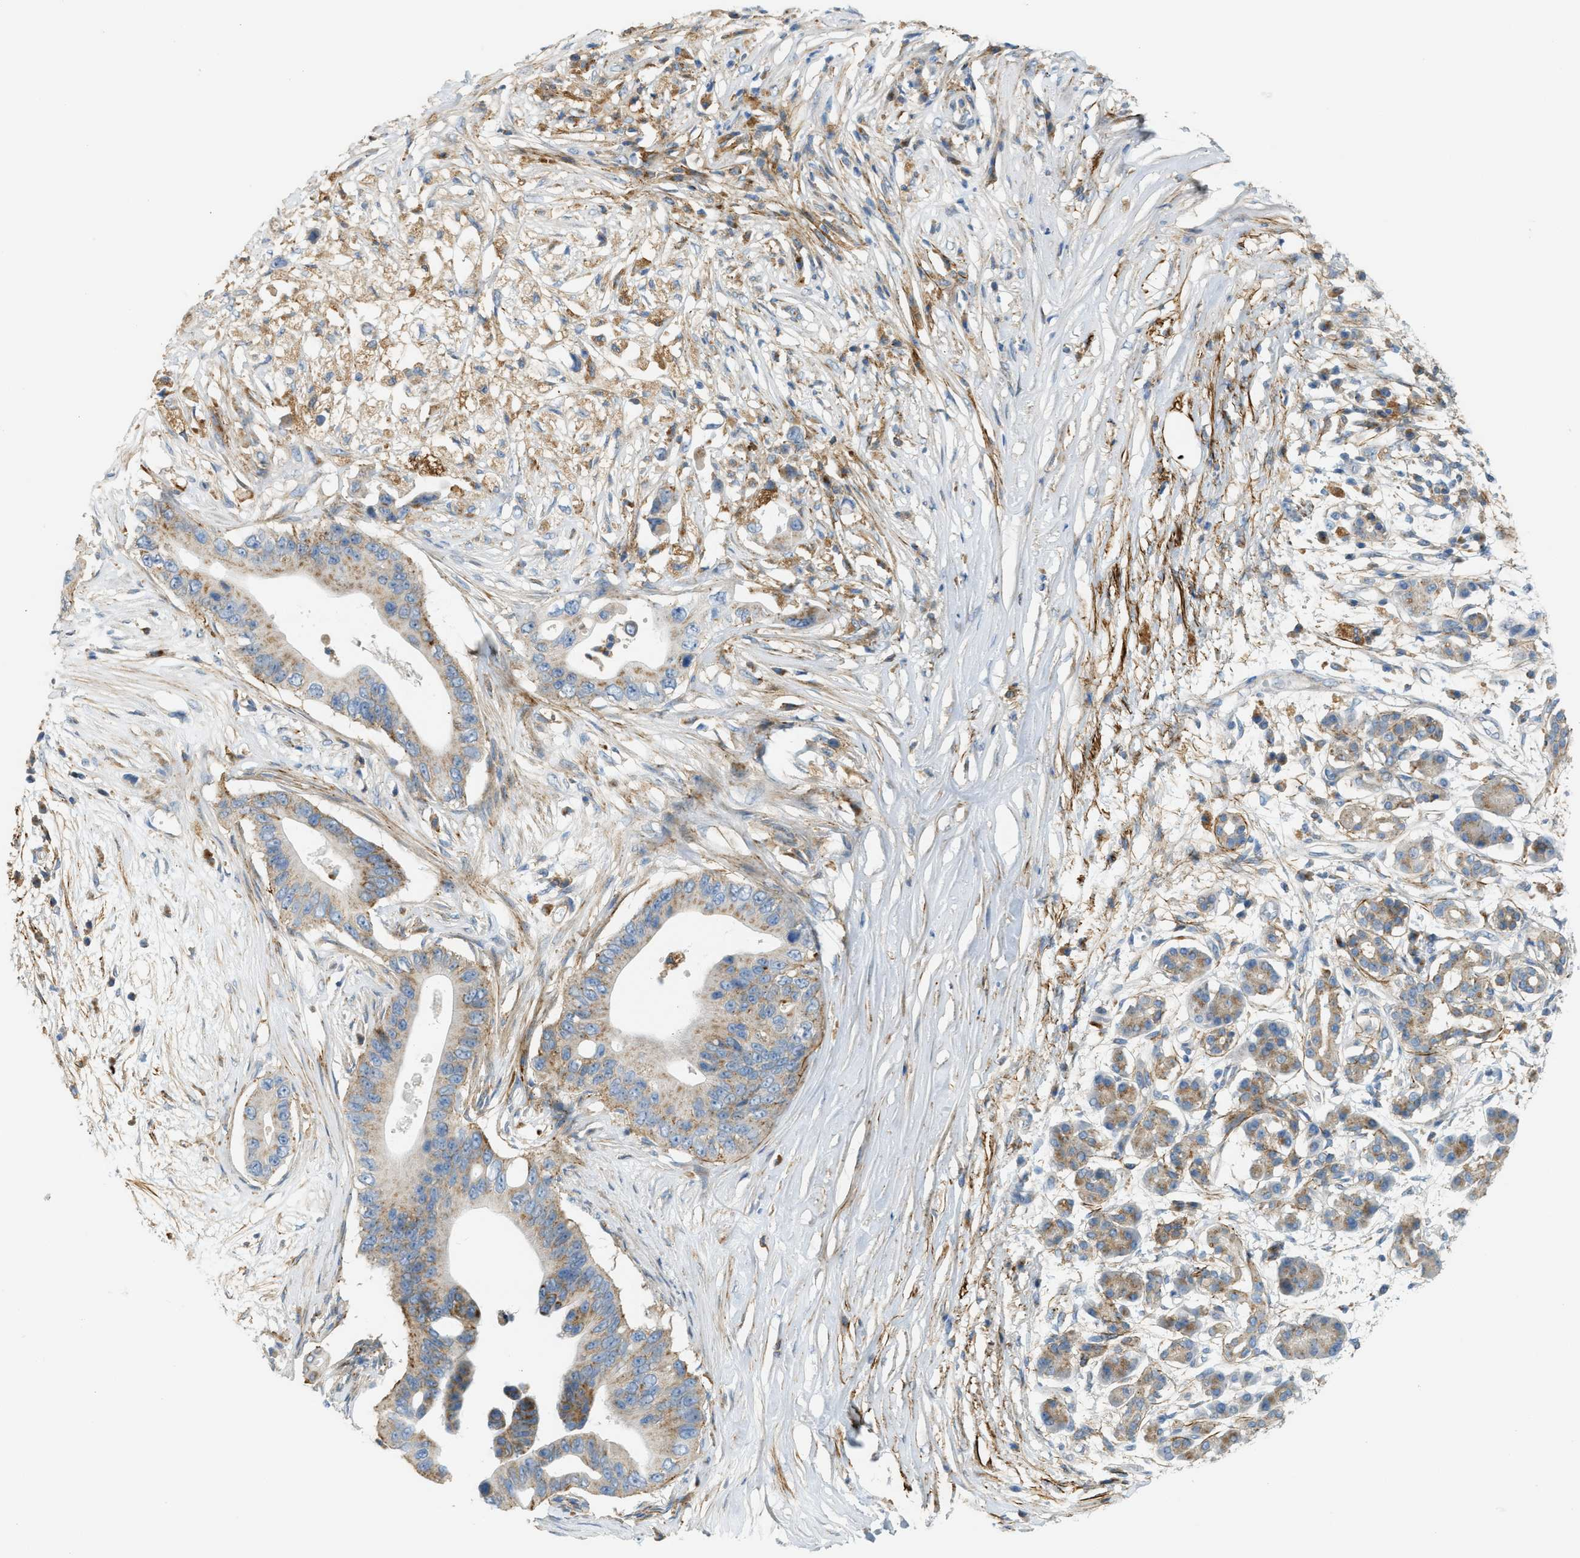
{"staining": {"intensity": "moderate", "quantity": ">75%", "location": "cytoplasmic/membranous"}, "tissue": "pancreatic cancer", "cell_type": "Tumor cells", "image_type": "cancer", "snomed": [{"axis": "morphology", "description": "Adenocarcinoma, NOS"}, {"axis": "topography", "description": "Pancreas"}], "caption": "This is an image of IHC staining of pancreatic cancer (adenocarcinoma), which shows moderate positivity in the cytoplasmic/membranous of tumor cells.", "gene": "LMBRD1", "patient": {"sex": "male", "age": 77}}